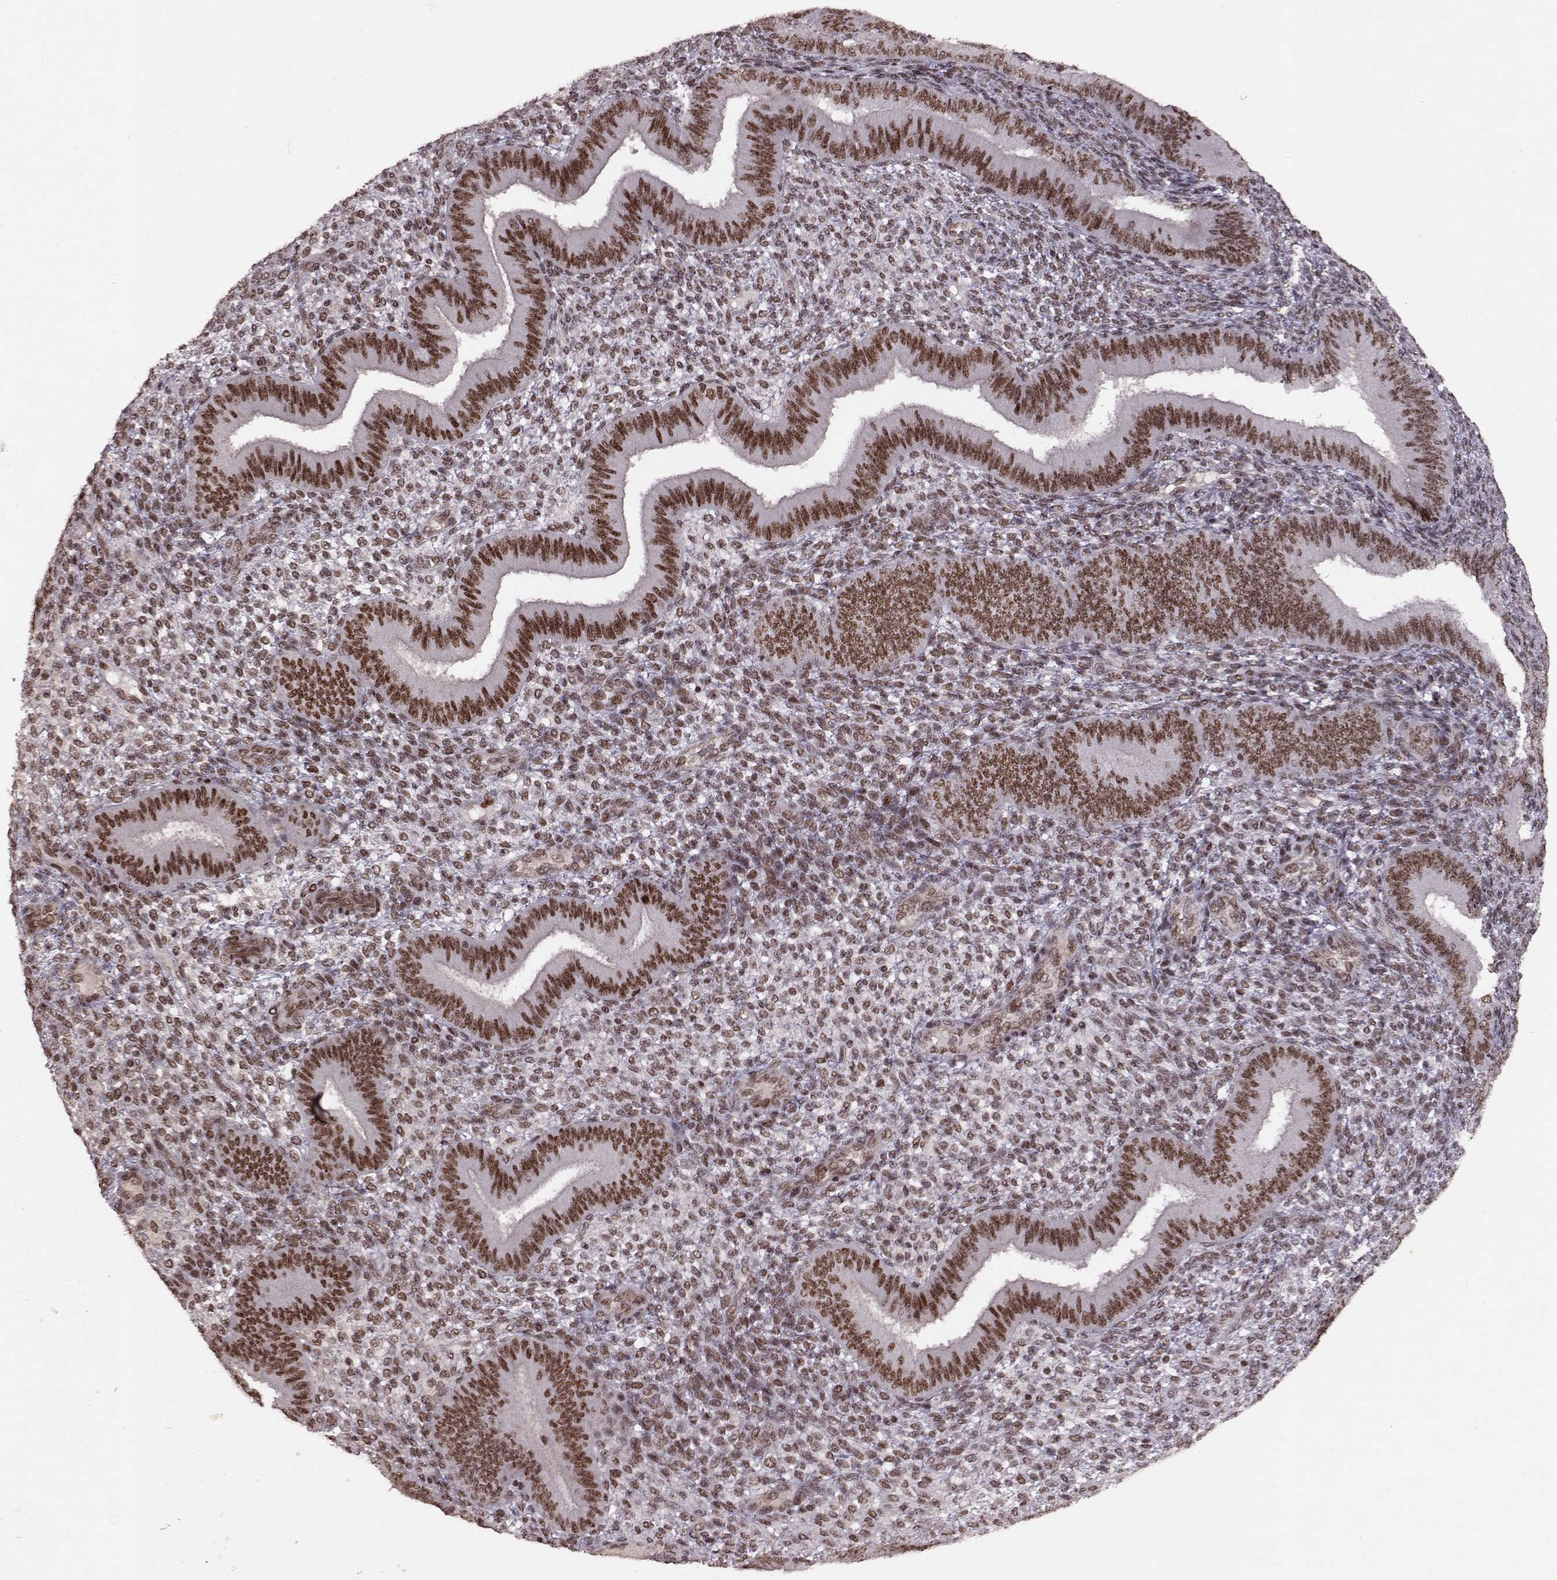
{"staining": {"intensity": "moderate", "quantity": ">75%", "location": "nuclear"}, "tissue": "endometrium", "cell_type": "Cells in endometrial stroma", "image_type": "normal", "snomed": [{"axis": "morphology", "description": "Normal tissue, NOS"}, {"axis": "topography", "description": "Endometrium"}], "caption": "IHC (DAB (3,3'-diaminobenzidine)) staining of unremarkable human endometrium reveals moderate nuclear protein staining in about >75% of cells in endometrial stroma. (Stains: DAB (3,3'-diaminobenzidine) in brown, nuclei in blue, Microscopy: brightfield microscopy at high magnification).", "gene": "RRAGD", "patient": {"sex": "female", "age": 39}}